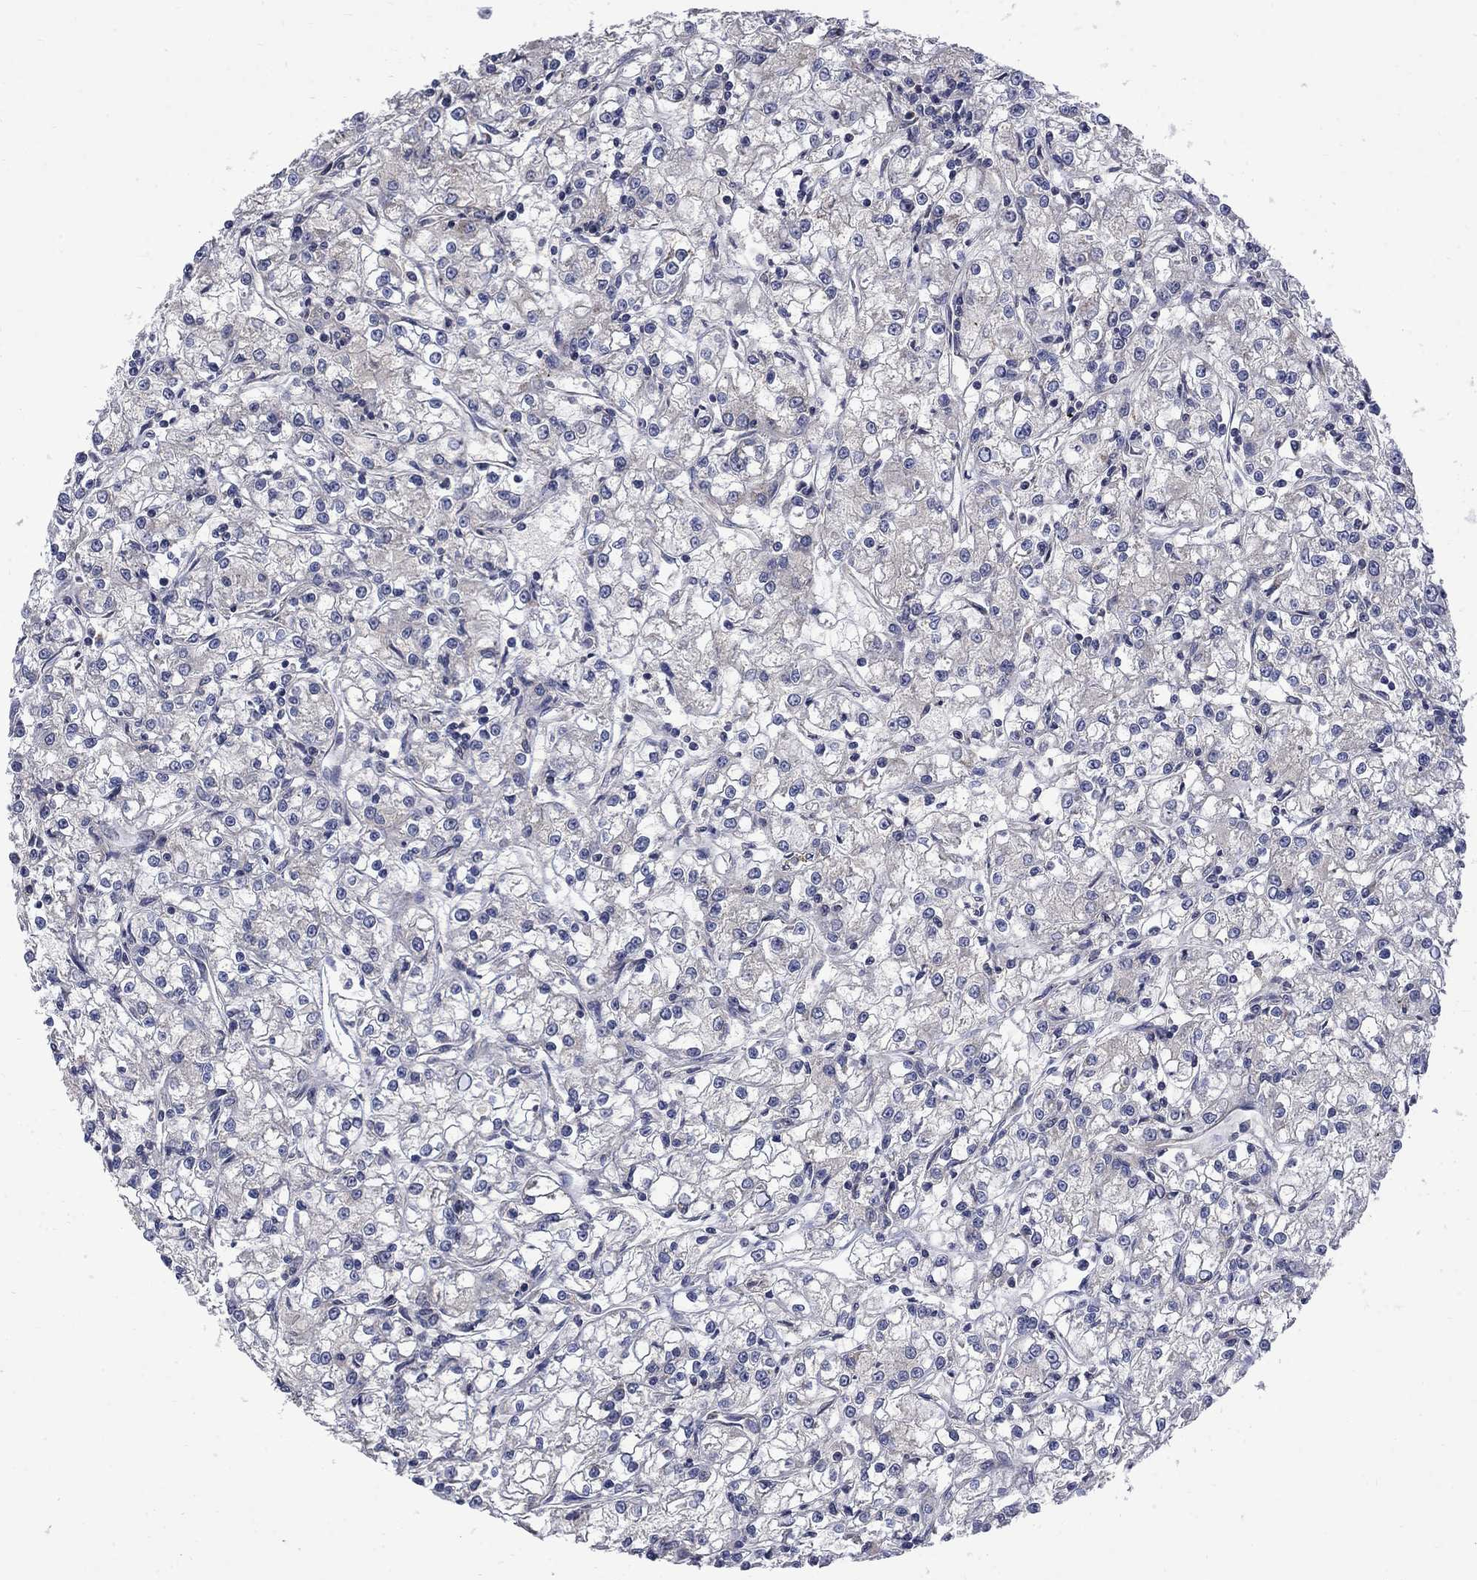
{"staining": {"intensity": "negative", "quantity": "none", "location": "none"}, "tissue": "renal cancer", "cell_type": "Tumor cells", "image_type": "cancer", "snomed": [{"axis": "morphology", "description": "Adenocarcinoma, NOS"}, {"axis": "topography", "description": "Kidney"}], "caption": "A histopathology image of human renal adenocarcinoma is negative for staining in tumor cells.", "gene": "HSPA12A", "patient": {"sex": "female", "age": 59}}